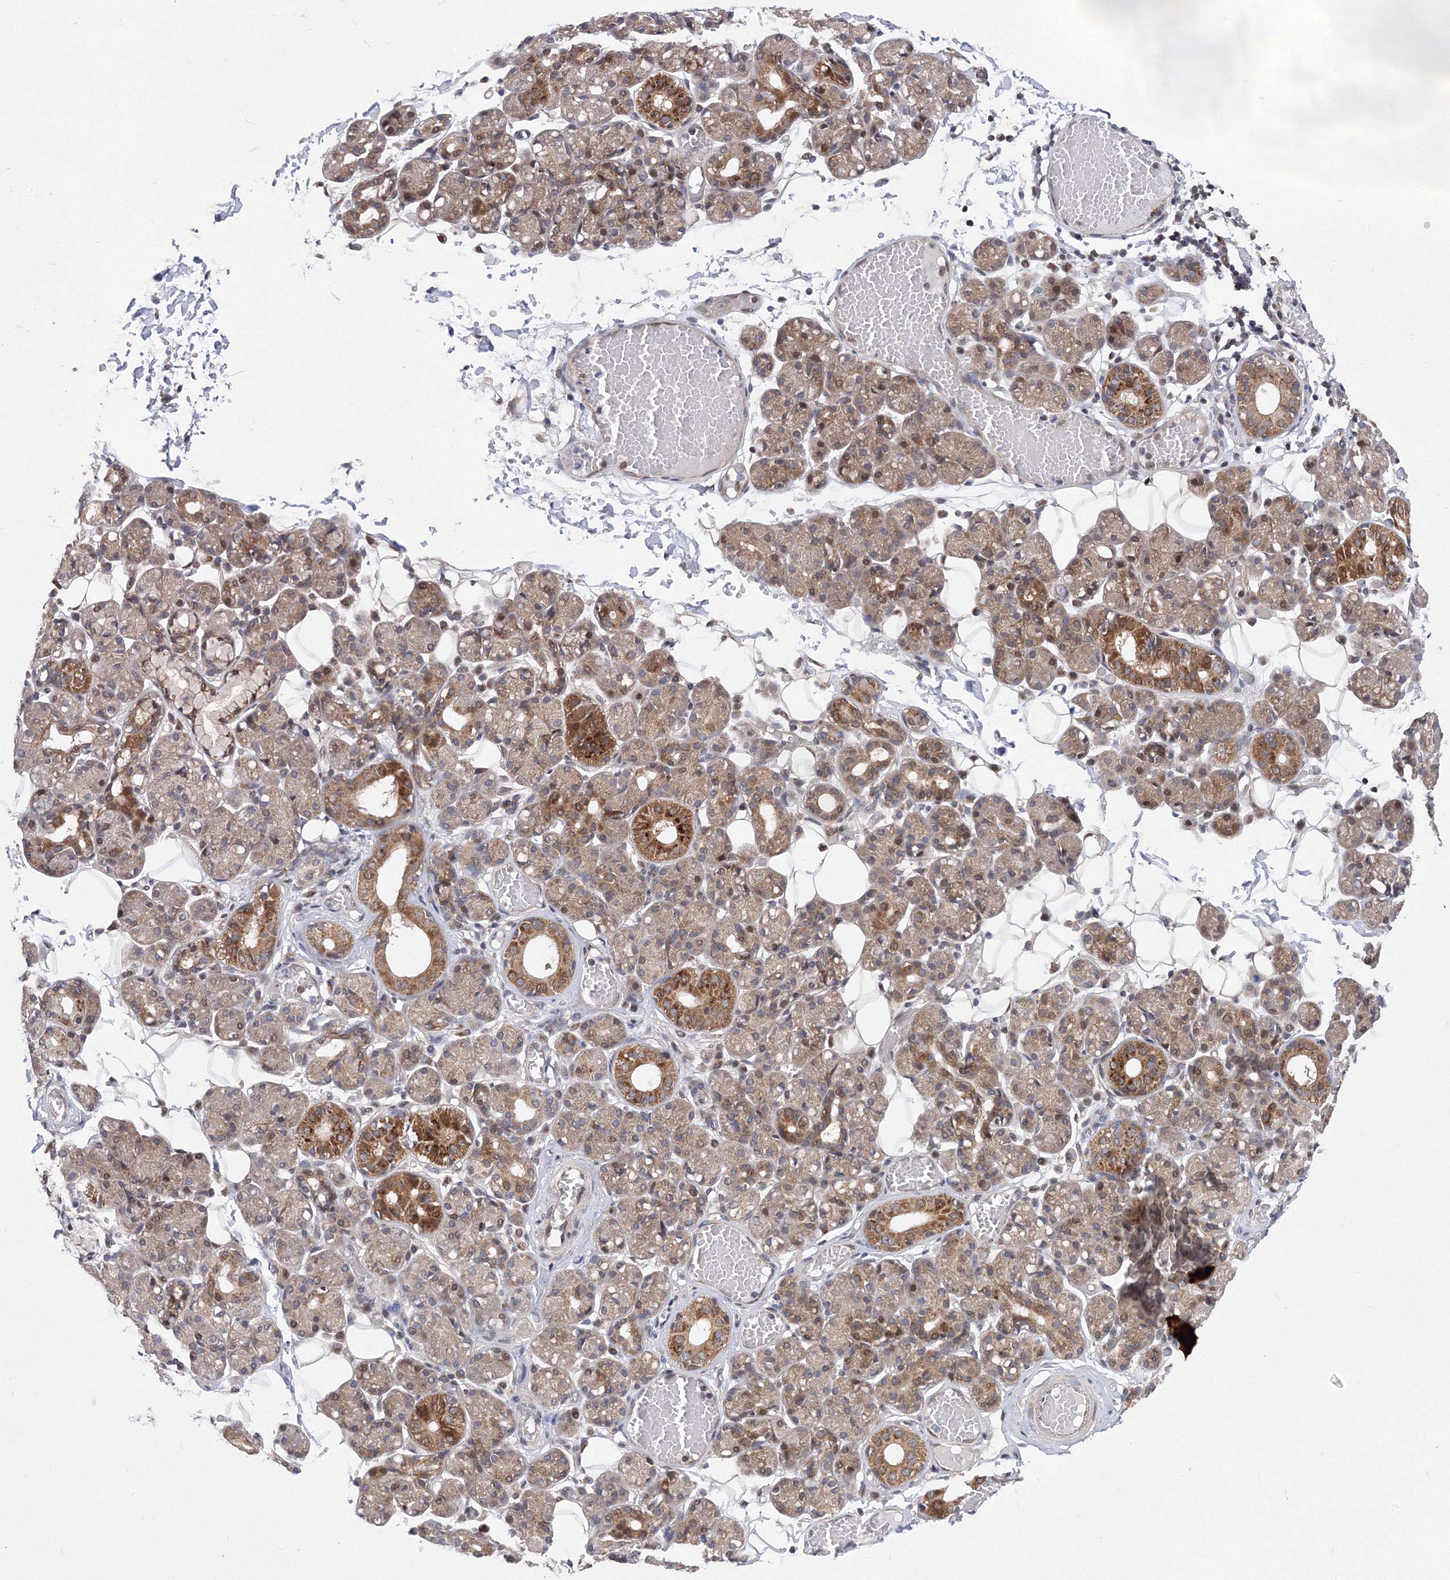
{"staining": {"intensity": "moderate", "quantity": "25%-75%", "location": "cytoplasmic/membranous"}, "tissue": "salivary gland", "cell_type": "Glandular cells", "image_type": "normal", "snomed": [{"axis": "morphology", "description": "Normal tissue, NOS"}, {"axis": "topography", "description": "Salivary gland"}], "caption": "Salivary gland stained with immunohistochemistry shows moderate cytoplasmic/membranous staining in about 25%-75% of glandular cells.", "gene": "GPN1", "patient": {"sex": "male", "age": 63}}